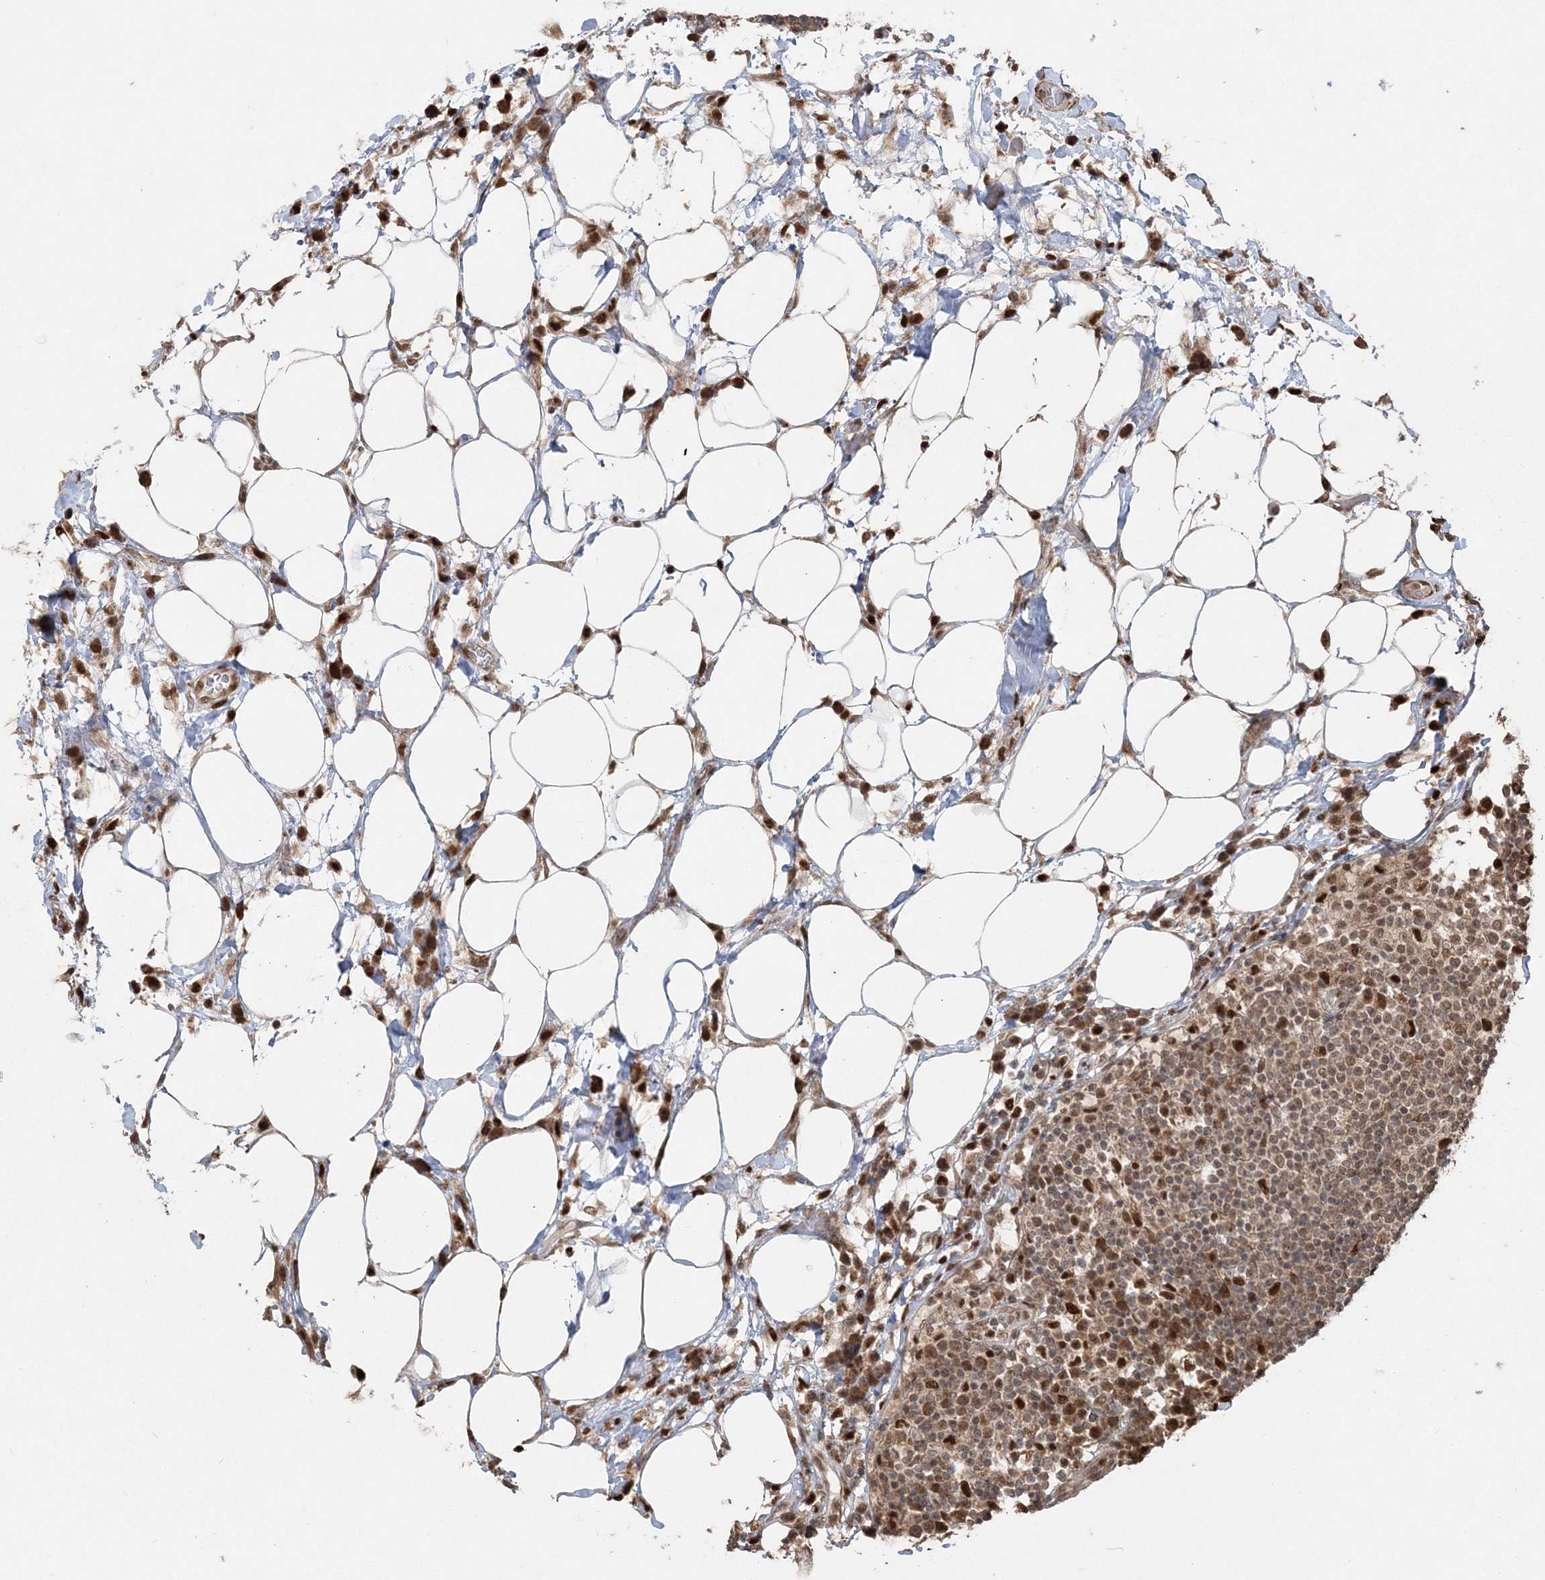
{"staining": {"intensity": "moderate", "quantity": "25%-75%", "location": "nuclear"}, "tissue": "lymph node", "cell_type": "Germinal center cells", "image_type": "normal", "snomed": [{"axis": "morphology", "description": "Normal tissue, NOS"}, {"axis": "topography", "description": "Lymph node"}], "caption": "Lymph node stained with immunohistochemistry (IHC) shows moderate nuclear positivity in approximately 25%-75% of germinal center cells. (DAB (3,3'-diaminobenzidine) IHC, brown staining for protein, blue staining for nuclei).", "gene": "SLU7", "patient": {"sex": "female", "age": 53}}